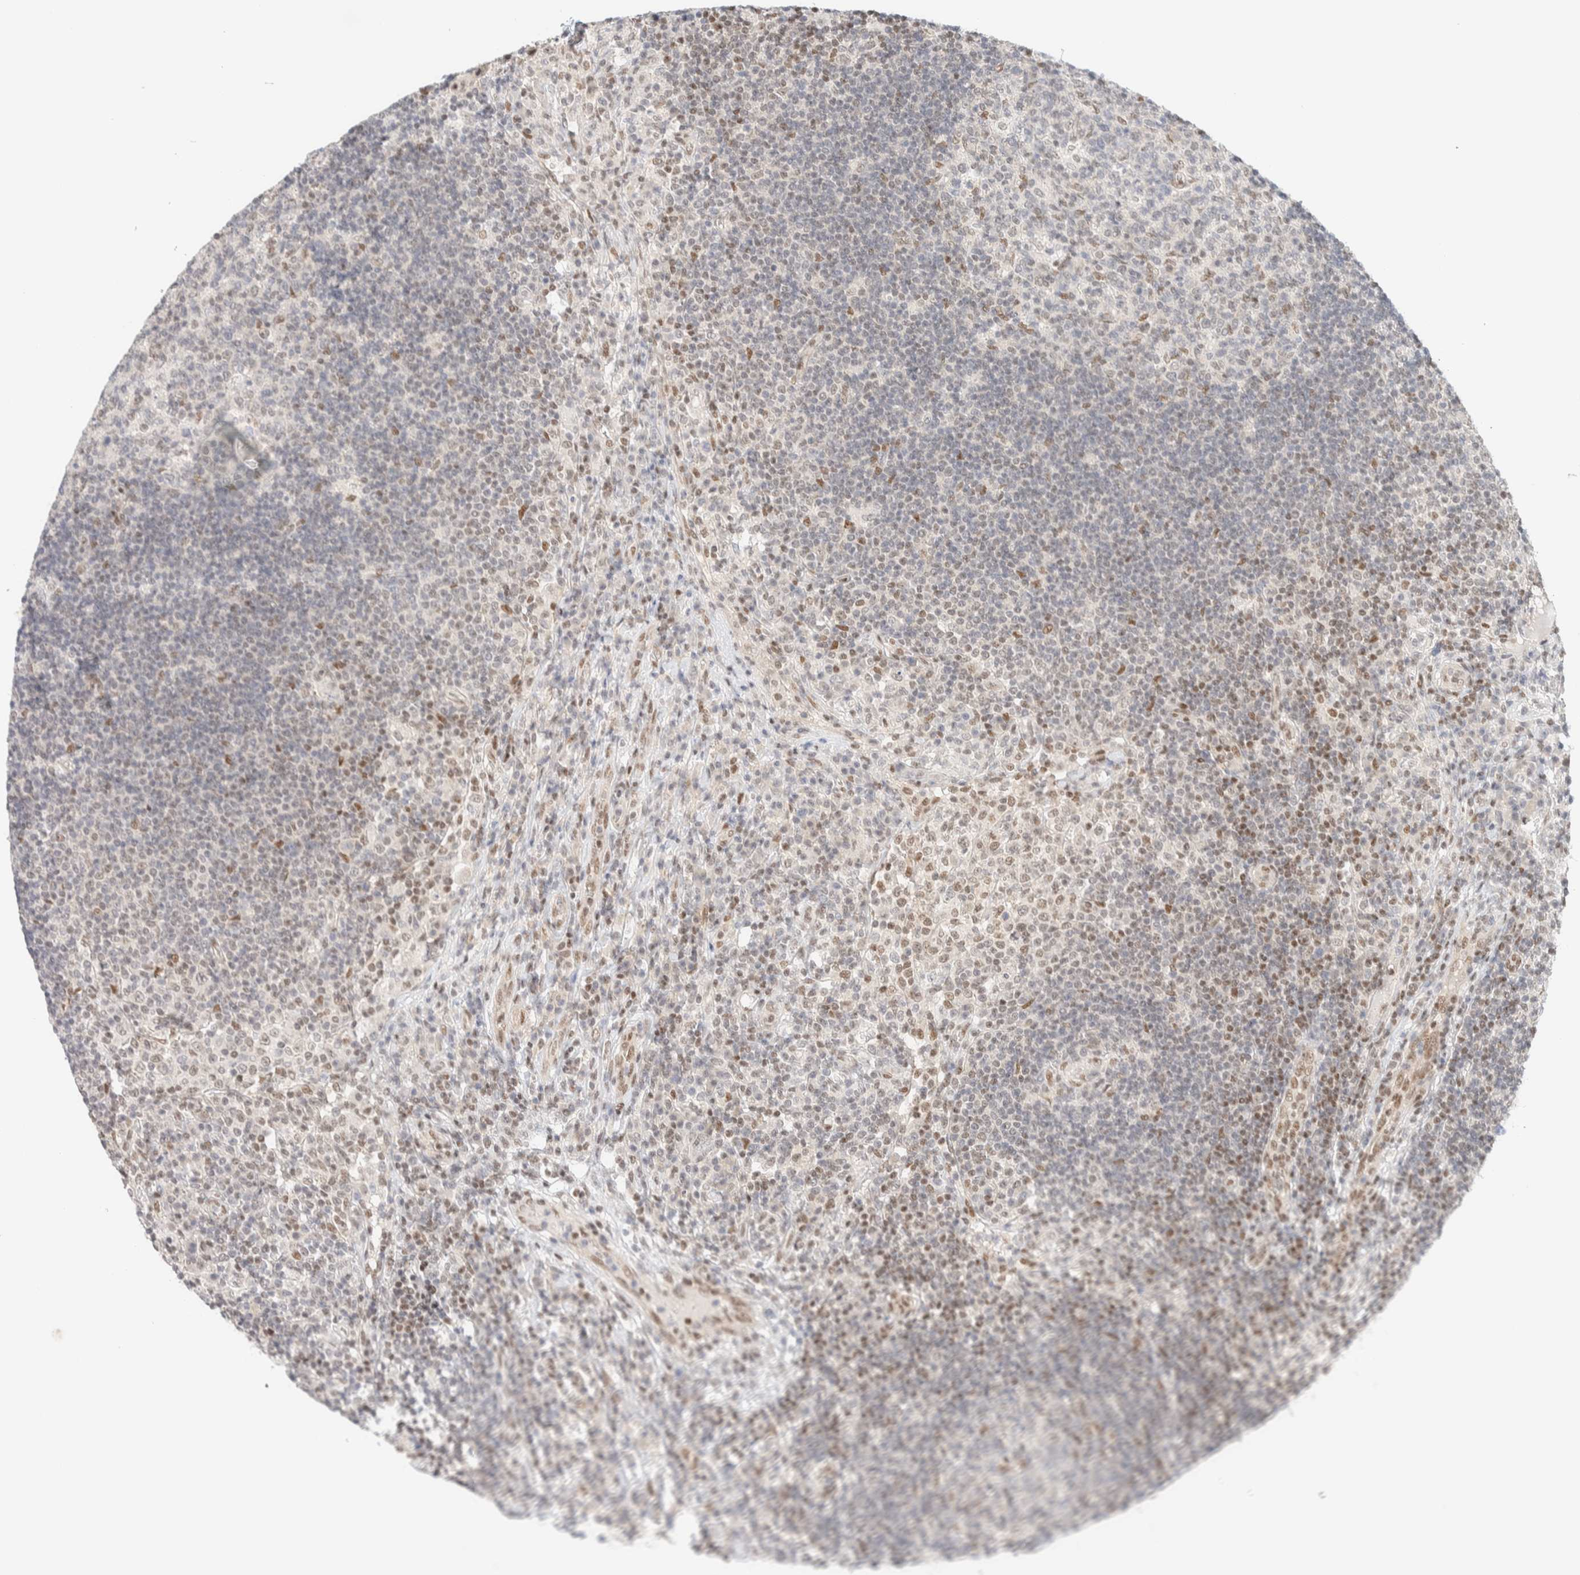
{"staining": {"intensity": "moderate", "quantity": "<25%", "location": "nuclear"}, "tissue": "lymph node", "cell_type": "Germinal center cells", "image_type": "normal", "snomed": [{"axis": "morphology", "description": "Normal tissue, NOS"}, {"axis": "topography", "description": "Lymph node"}], "caption": "Unremarkable lymph node displays moderate nuclear expression in about <25% of germinal center cells.", "gene": "PYGO2", "patient": {"sex": "female", "age": 53}}